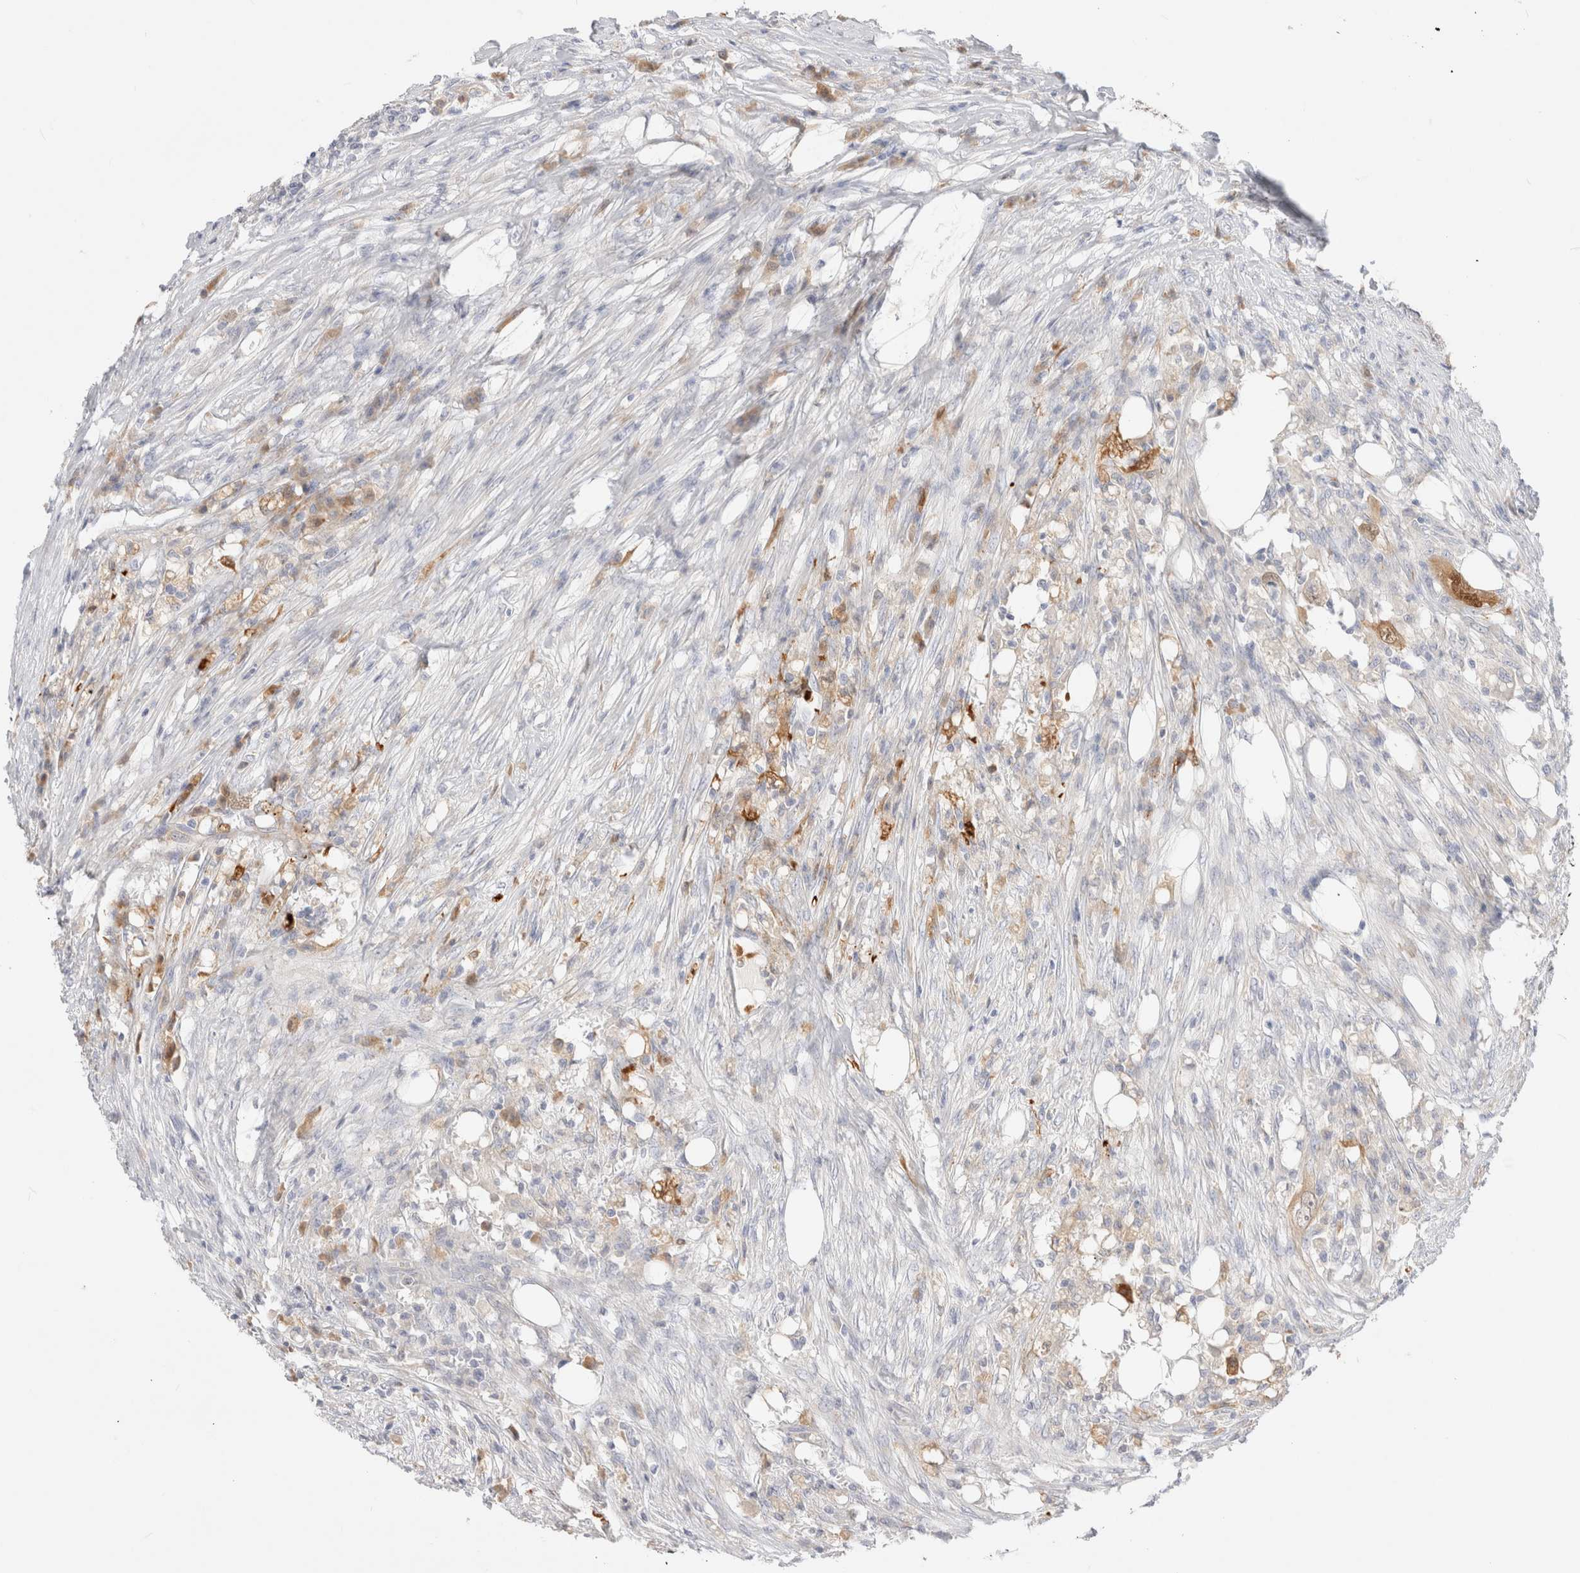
{"staining": {"intensity": "weak", "quantity": ">75%", "location": "cytoplasmic/membranous,nuclear"}, "tissue": "colorectal cancer", "cell_type": "Tumor cells", "image_type": "cancer", "snomed": [{"axis": "morphology", "description": "Adenocarcinoma, NOS"}, {"axis": "topography", "description": "Colon"}], "caption": "Immunohistochemical staining of adenocarcinoma (colorectal) demonstrates weak cytoplasmic/membranous and nuclear protein staining in about >75% of tumor cells.", "gene": "EFCAB13", "patient": {"sex": "male", "age": 71}}